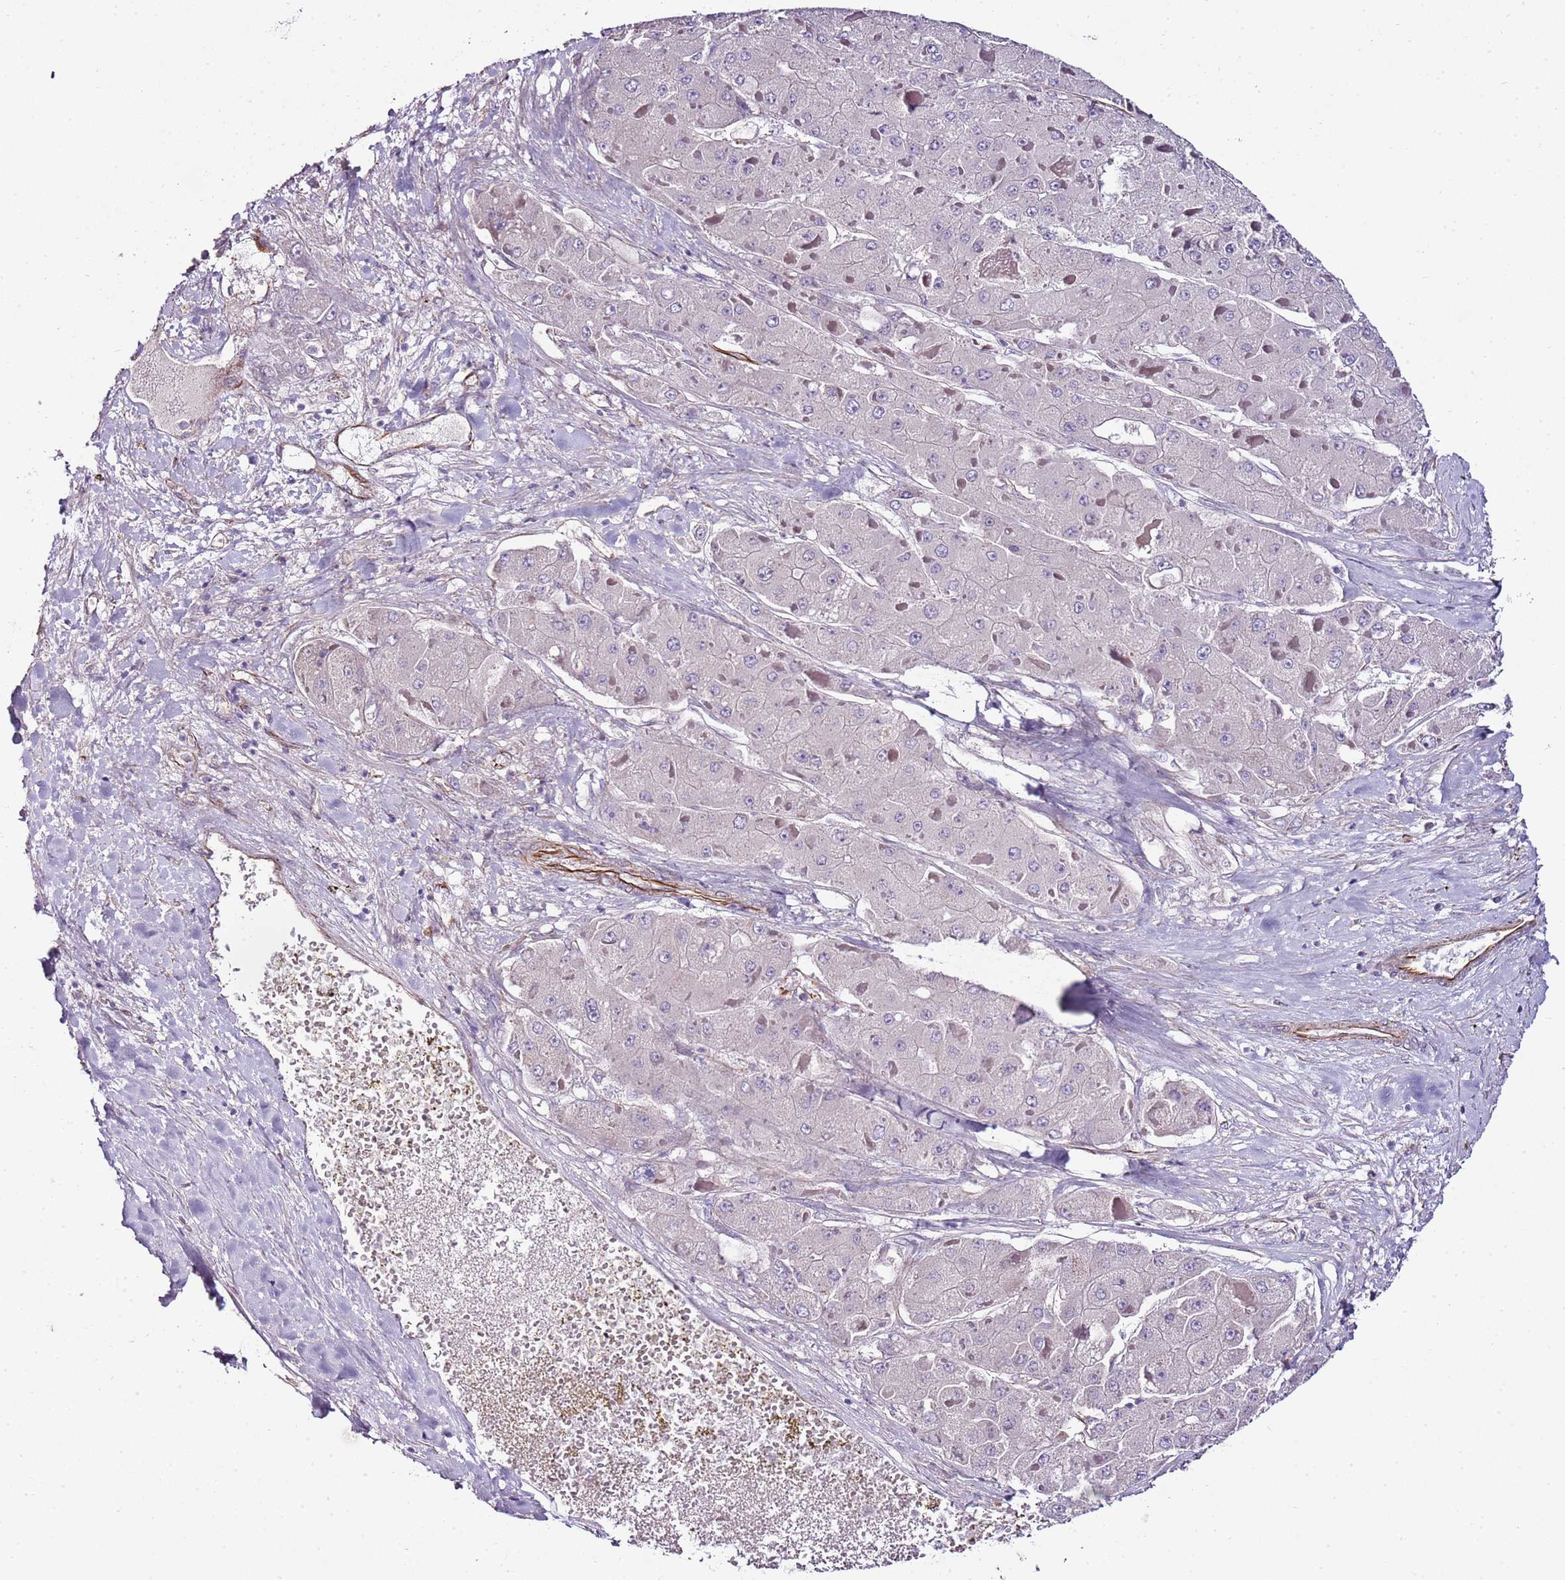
{"staining": {"intensity": "negative", "quantity": "none", "location": "none"}, "tissue": "liver cancer", "cell_type": "Tumor cells", "image_type": "cancer", "snomed": [{"axis": "morphology", "description": "Carcinoma, Hepatocellular, NOS"}, {"axis": "topography", "description": "Liver"}], "caption": "There is no significant staining in tumor cells of liver cancer (hepatocellular carcinoma).", "gene": "ZNF786", "patient": {"sex": "female", "age": 73}}